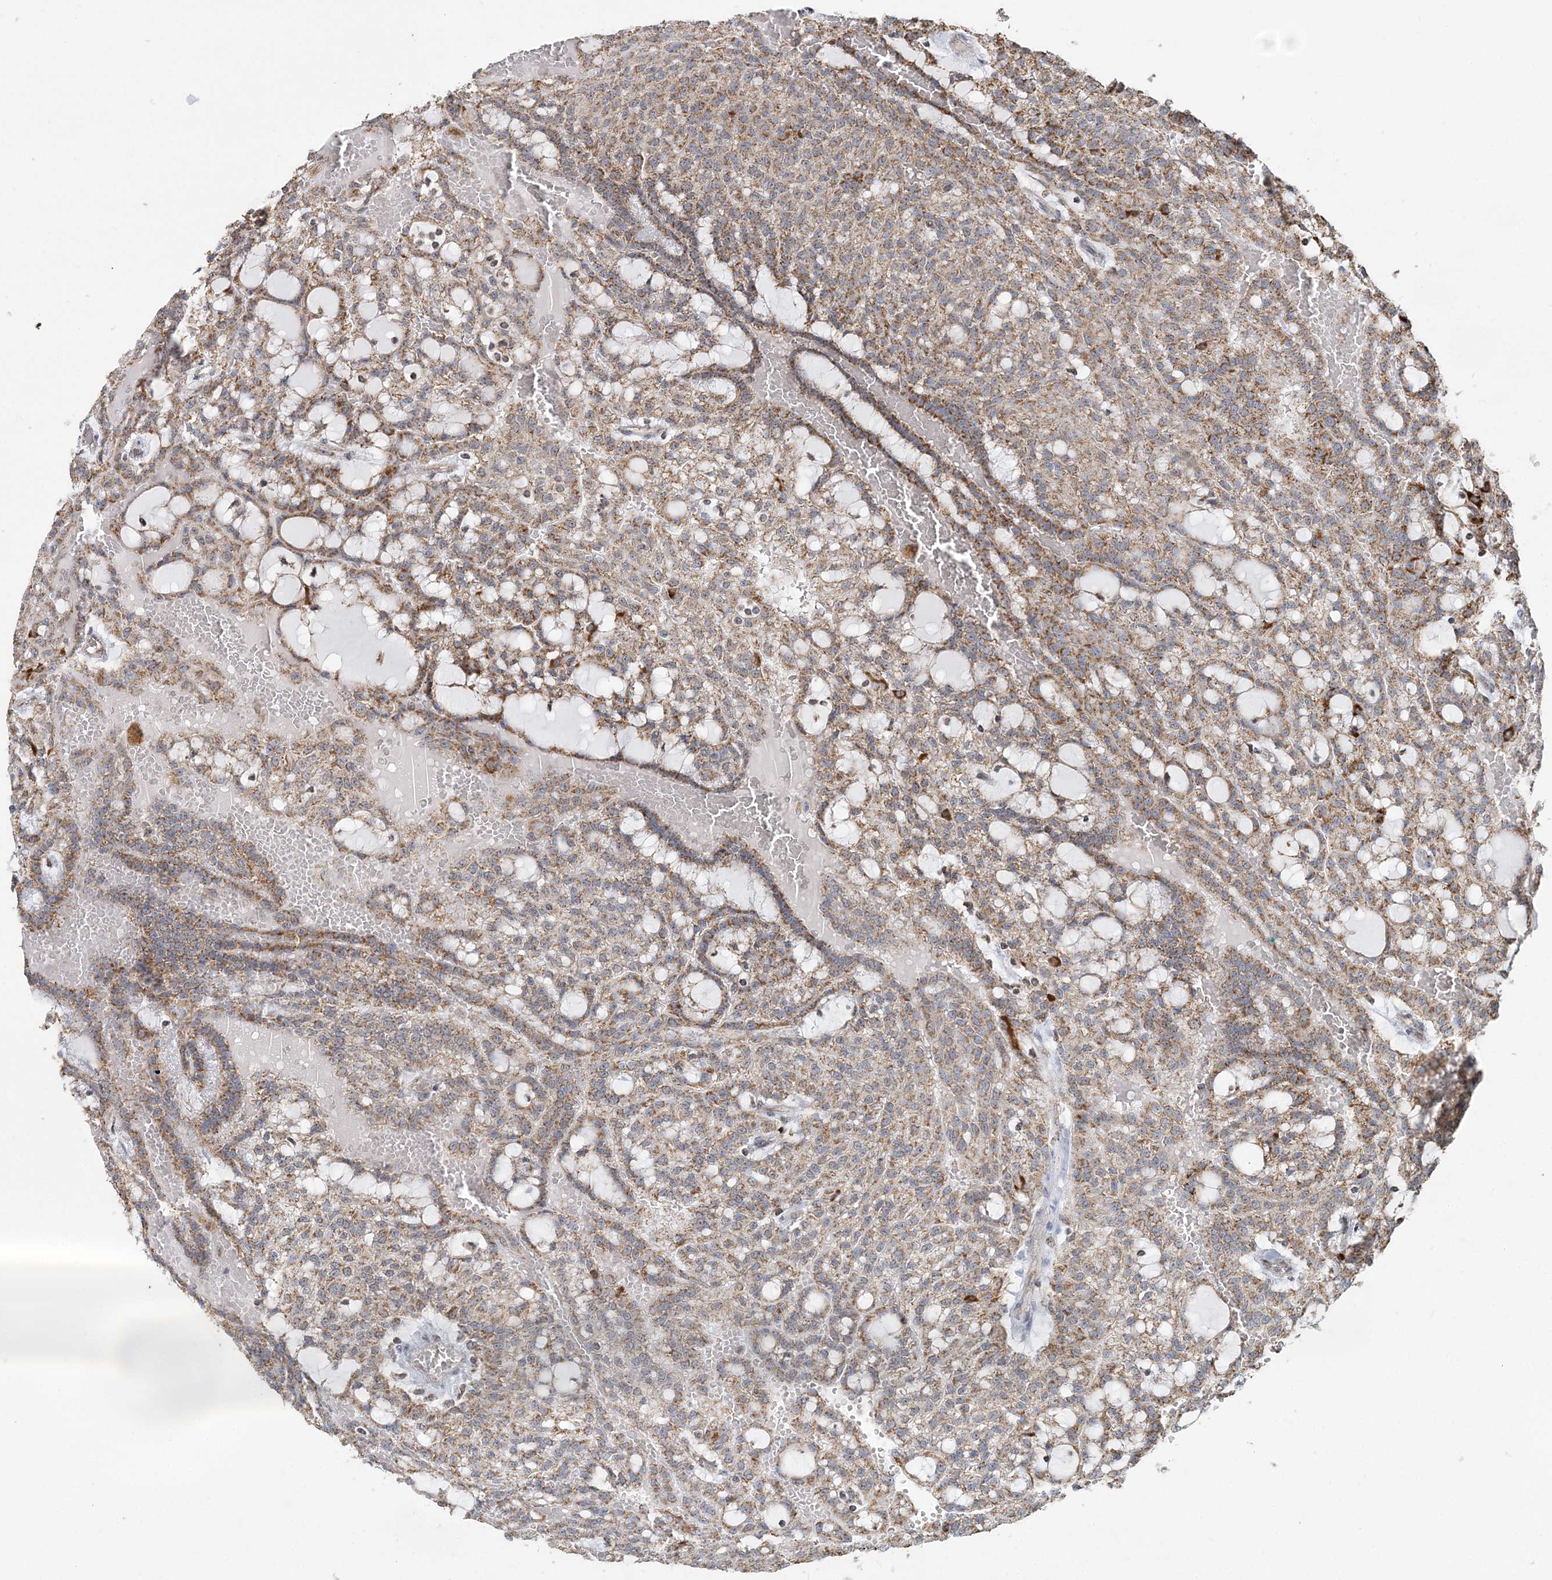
{"staining": {"intensity": "moderate", "quantity": ">75%", "location": "cytoplasmic/membranous"}, "tissue": "renal cancer", "cell_type": "Tumor cells", "image_type": "cancer", "snomed": [{"axis": "morphology", "description": "Adenocarcinoma, NOS"}, {"axis": "topography", "description": "Kidney"}], "caption": "A micrograph showing moderate cytoplasmic/membranous expression in about >75% of tumor cells in adenocarcinoma (renal), as visualized by brown immunohistochemical staining.", "gene": "SUCLG1", "patient": {"sex": "male", "age": 63}}